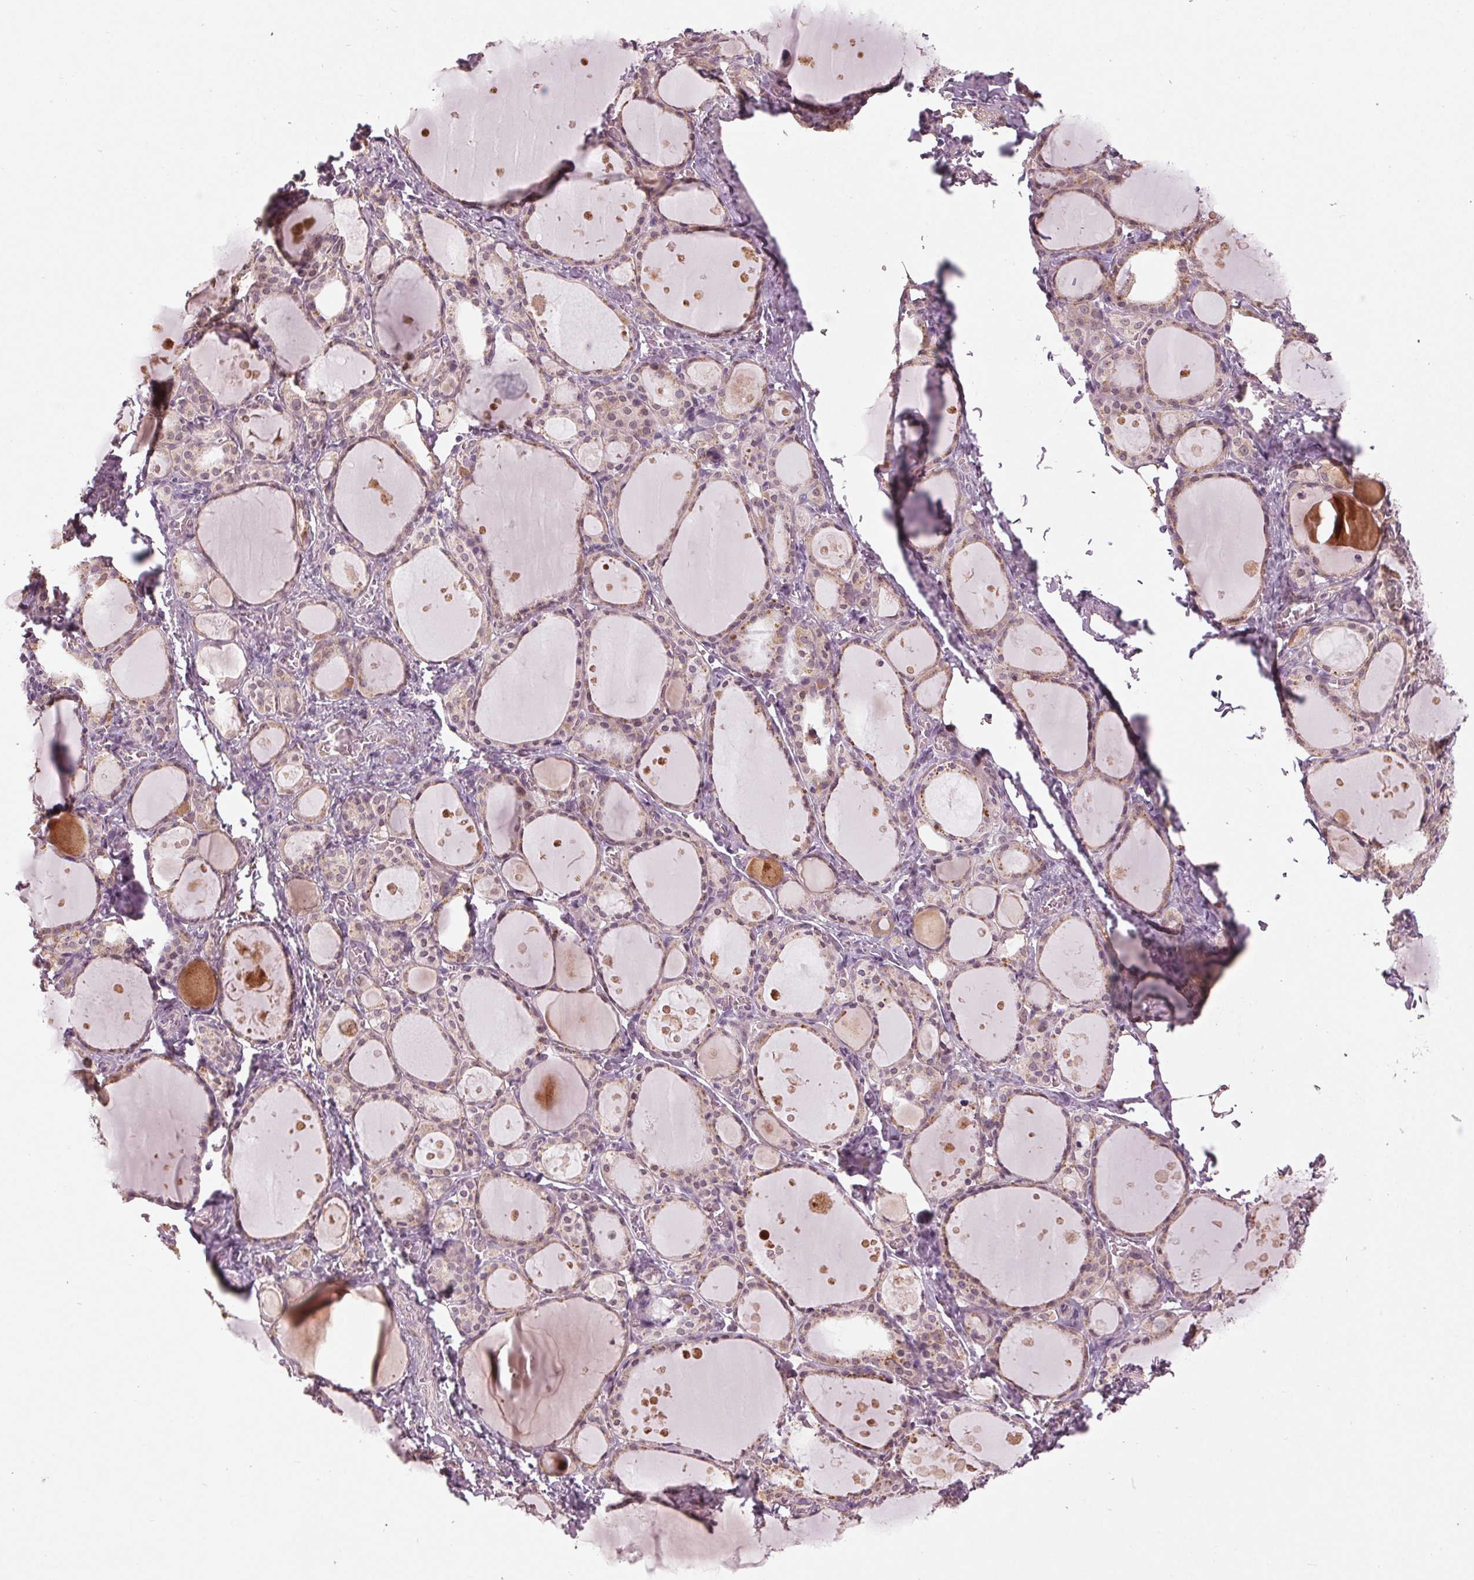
{"staining": {"intensity": "moderate", "quantity": "<25%", "location": "cytoplasmic/membranous,nuclear"}, "tissue": "thyroid gland", "cell_type": "Glandular cells", "image_type": "normal", "snomed": [{"axis": "morphology", "description": "Normal tissue, NOS"}, {"axis": "topography", "description": "Thyroid gland"}], "caption": "Immunohistochemistry staining of normal thyroid gland, which displays low levels of moderate cytoplasmic/membranous,nuclear positivity in about <25% of glandular cells indicating moderate cytoplasmic/membranous,nuclear protein staining. The staining was performed using DAB (brown) for protein detection and nuclei were counterstained in hematoxylin (blue).", "gene": "ZNF605", "patient": {"sex": "male", "age": 68}}